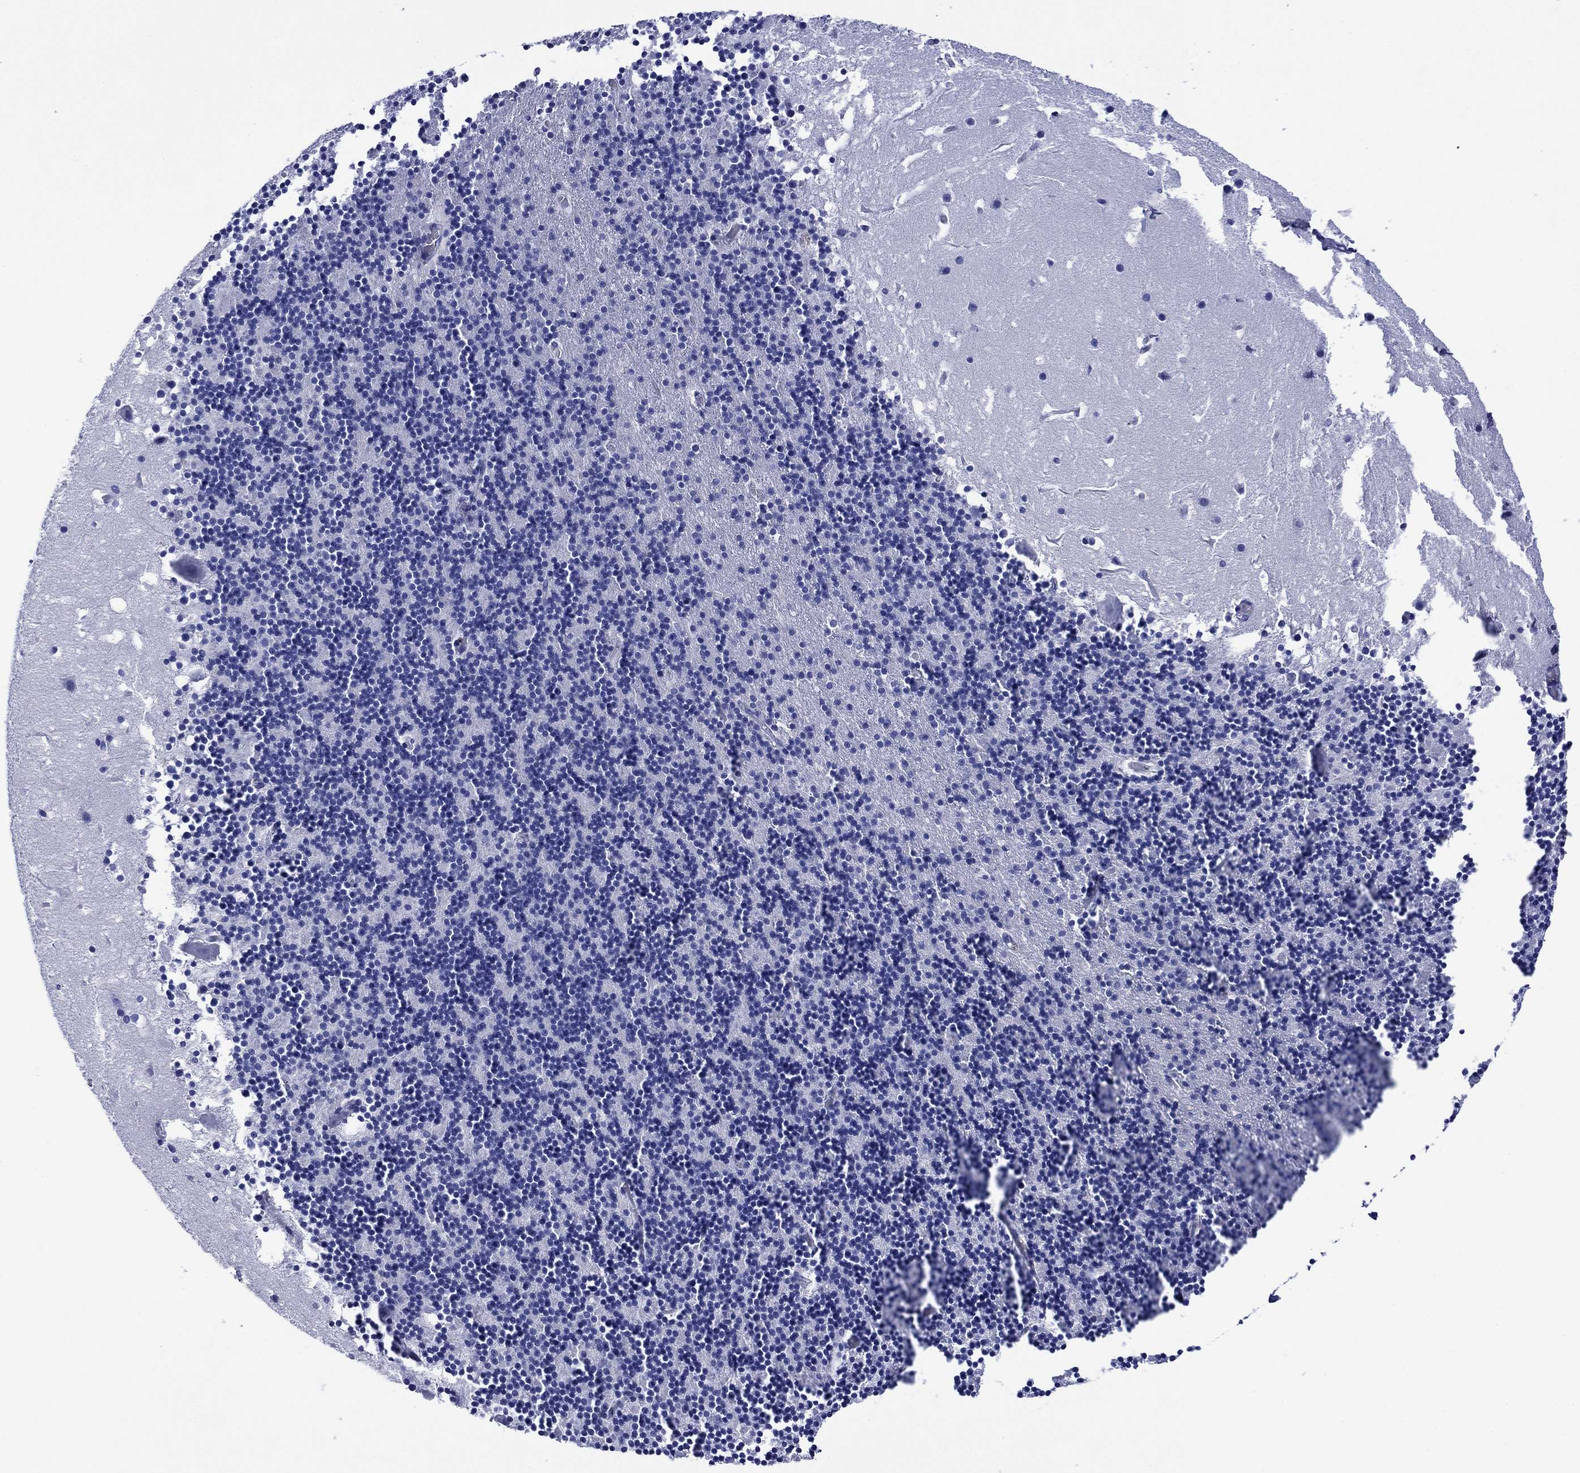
{"staining": {"intensity": "negative", "quantity": "none", "location": "none"}, "tissue": "cerebellum", "cell_type": "Cells in granular layer", "image_type": "normal", "snomed": [{"axis": "morphology", "description": "Normal tissue, NOS"}, {"axis": "topography", "description": "Cerebellum"}], "caption": "Immunohistochemistry micrograph of unremarkable cerebellum: cerebellum stained with DAB demonstrates no significant protein positivity in cells in granular layer.", "gene": "MLANA", "patient": {"sex": "male", "age": 37}}